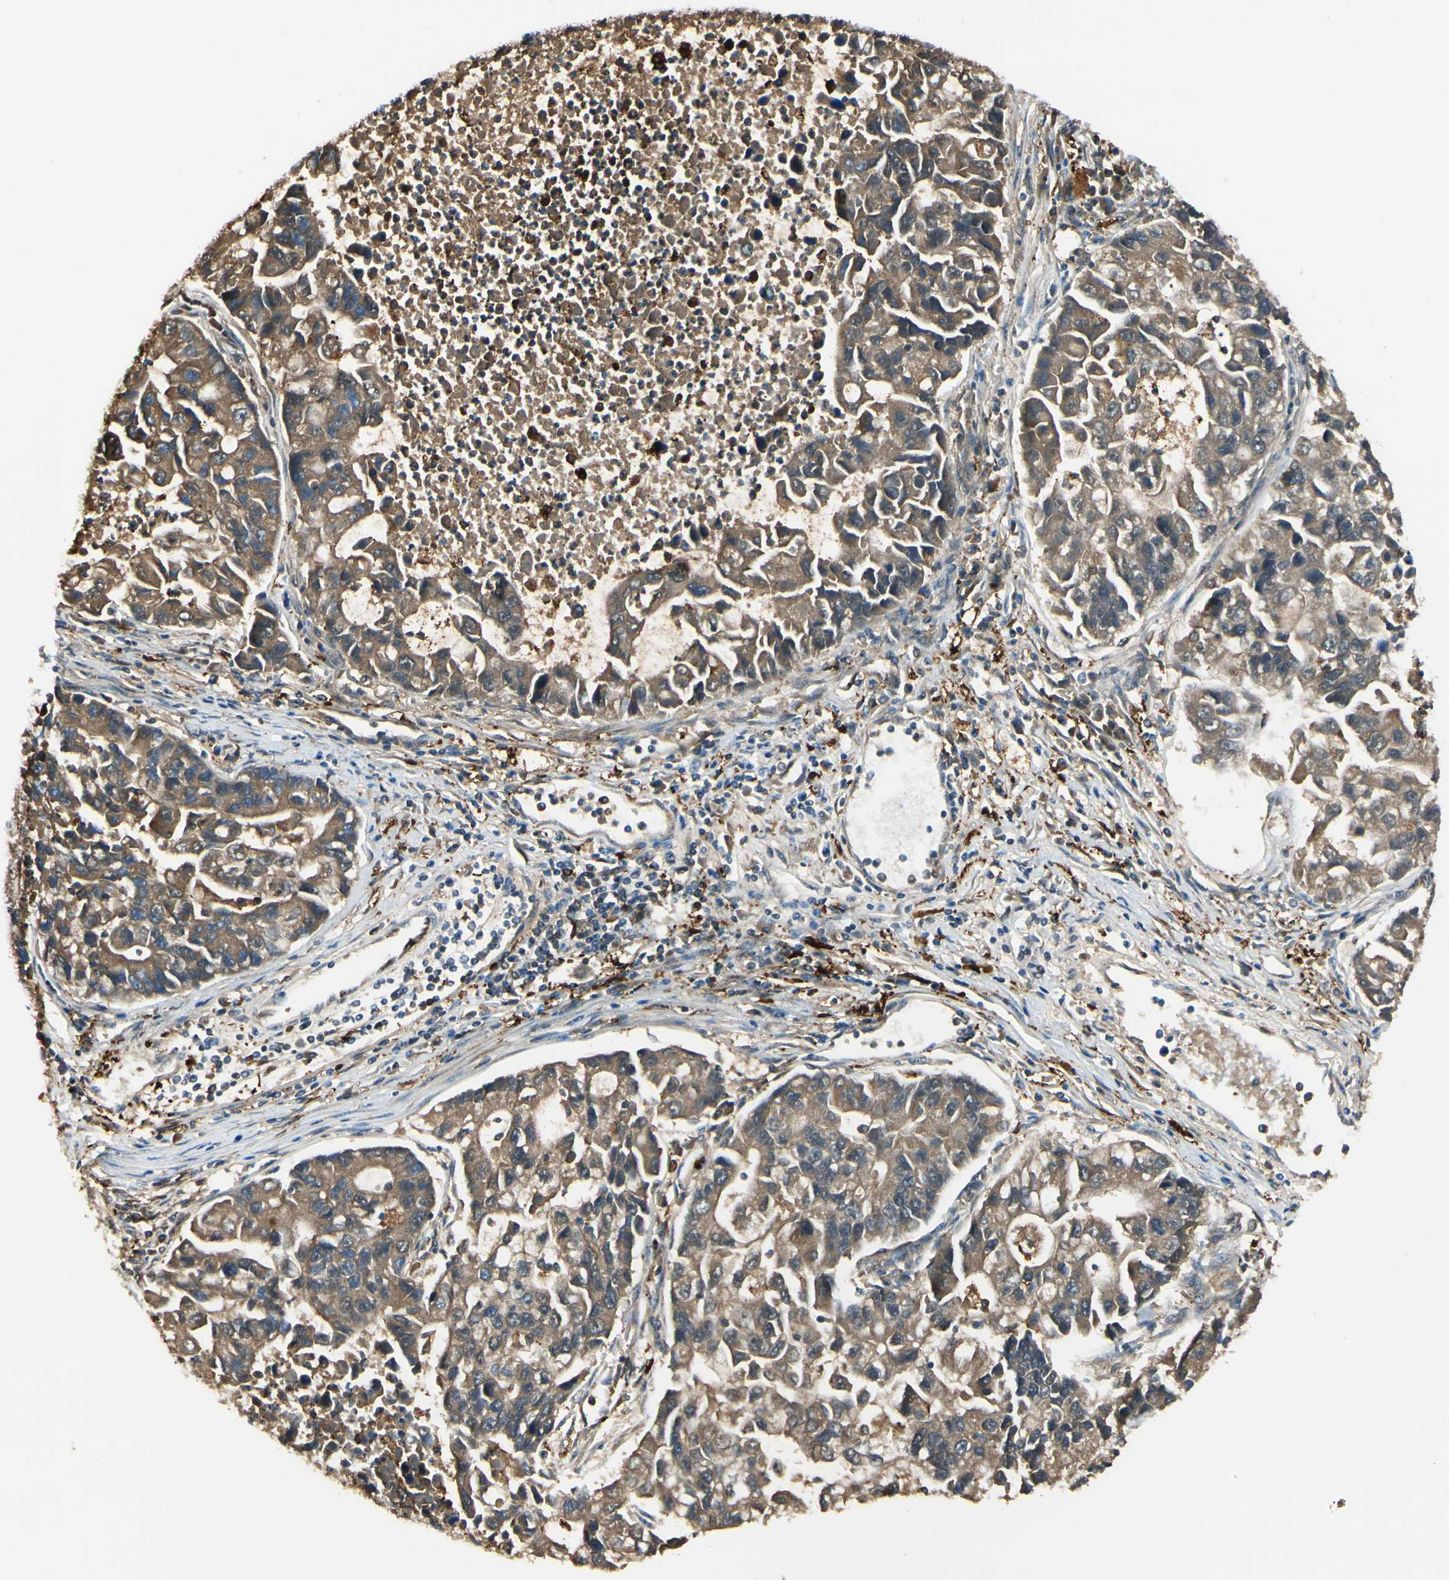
{"staining": {"intensity": "moderate", "quantity": ">75%", "location": "cytoplasmic/membranous"}, "tissue": "lung cancer", "cell_type": "Tumor cells", "image_type": "cancer", "snomed": [{"axis": "morphology", "description": "Adenocarcinoma, NOS"}, {"axis": "topography", "description": "Lung"}], "caption": "Brown immunohistochemical staining in human lung cancer demonstrates moderate cytoplasmic/membranous expression in approximately >75% of tumor cells.", "gene": "FTH1", "patient": {"sex": "female", "age": 51}}